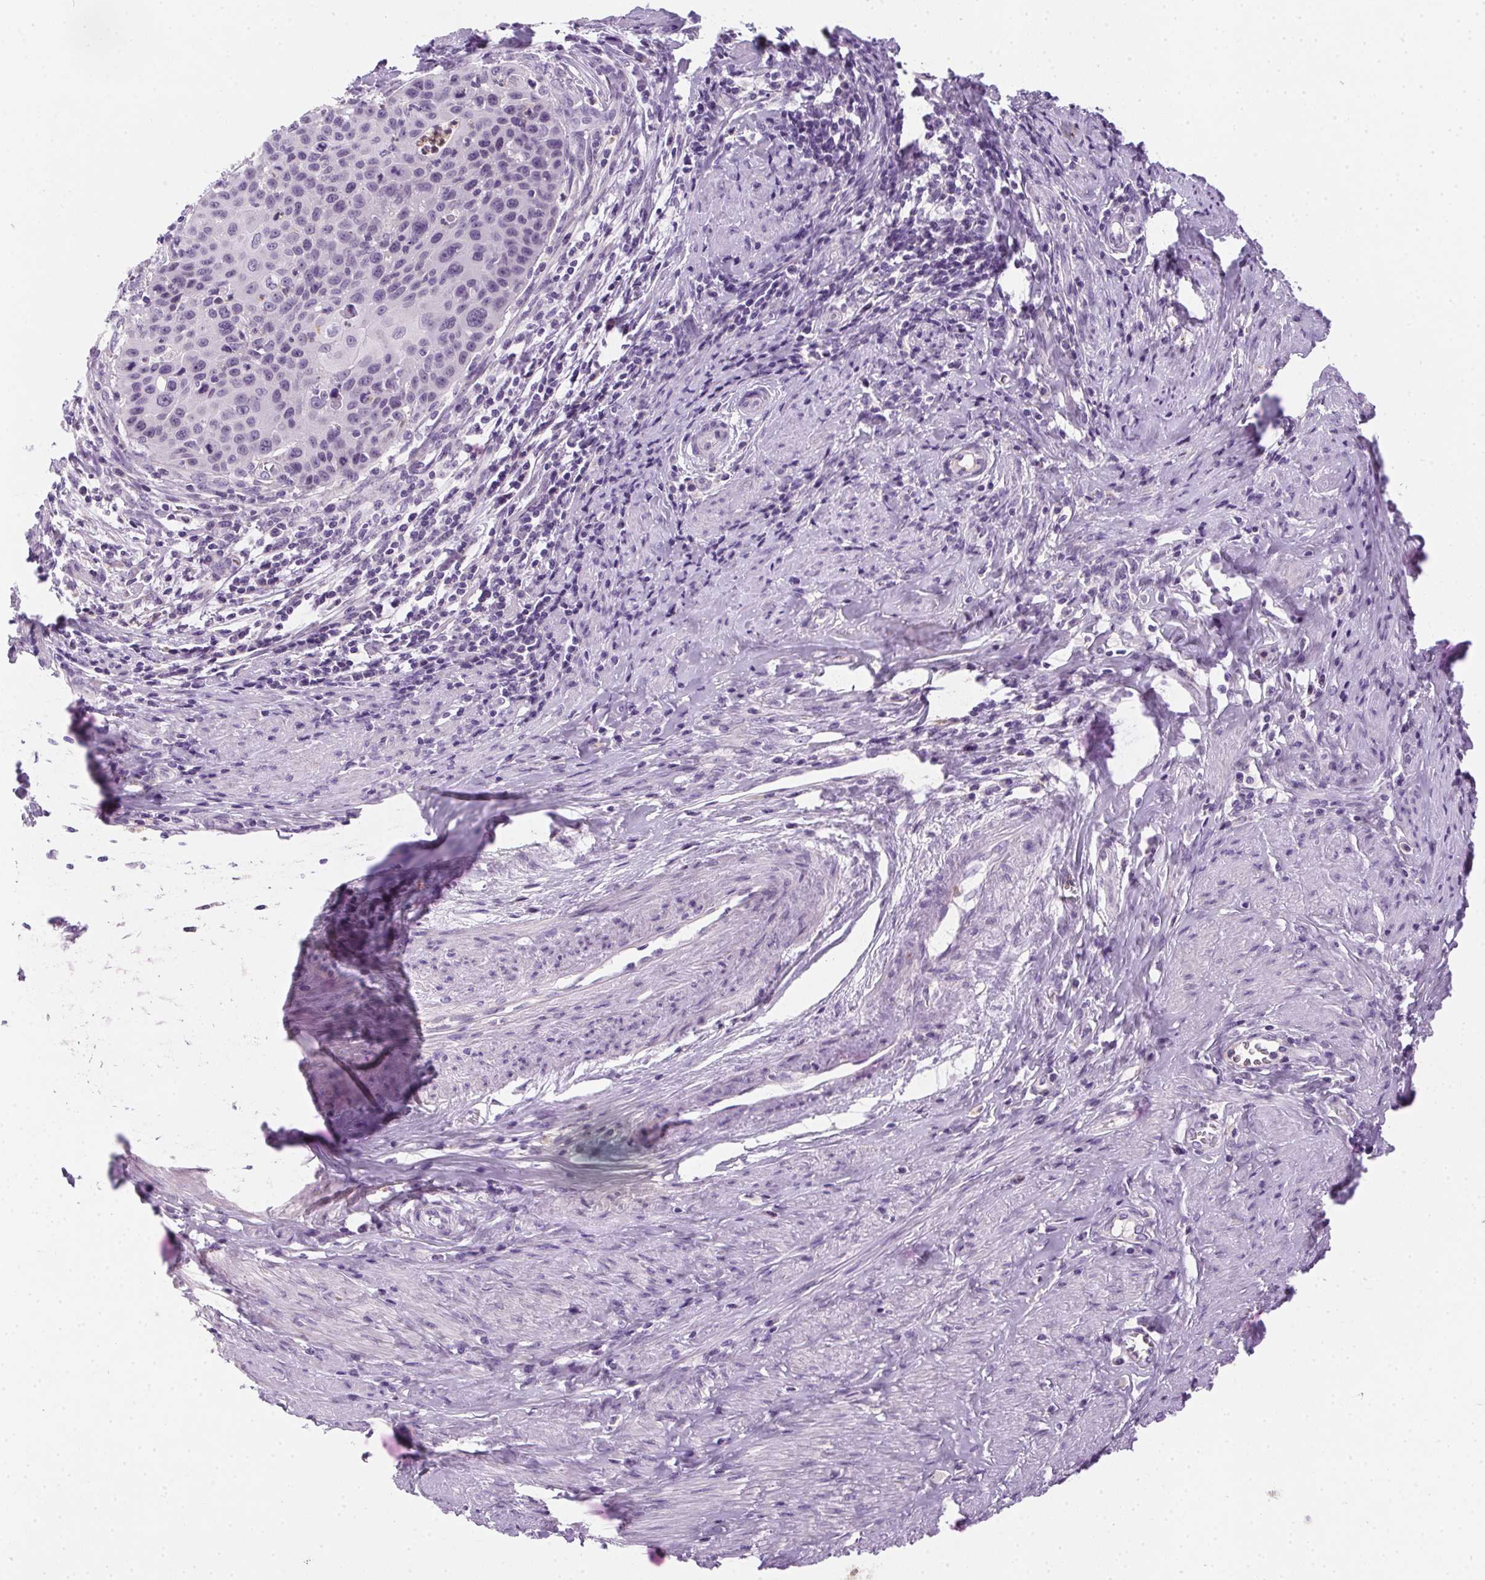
{"staining": {"intensity": "negative", "quantity": "none", "location": "none"}, "tissue": "cervical cancer", "cell_type": "Tumor cells", "image_type": "cancer", "snomed": [{"axis": "morphology", "description": "Squamous cell carcinoma, NOS"}, {"axis": "topography", "description": "Cervix"}], "caption": "High power microscopy micrograph of an IHC micrograph of cervical cancer (squamous cell carcinoma), revealing no significant positivity in tumor cells.", "gene": "SSTR4", "patient": {"sex": "female", "age": 65}}